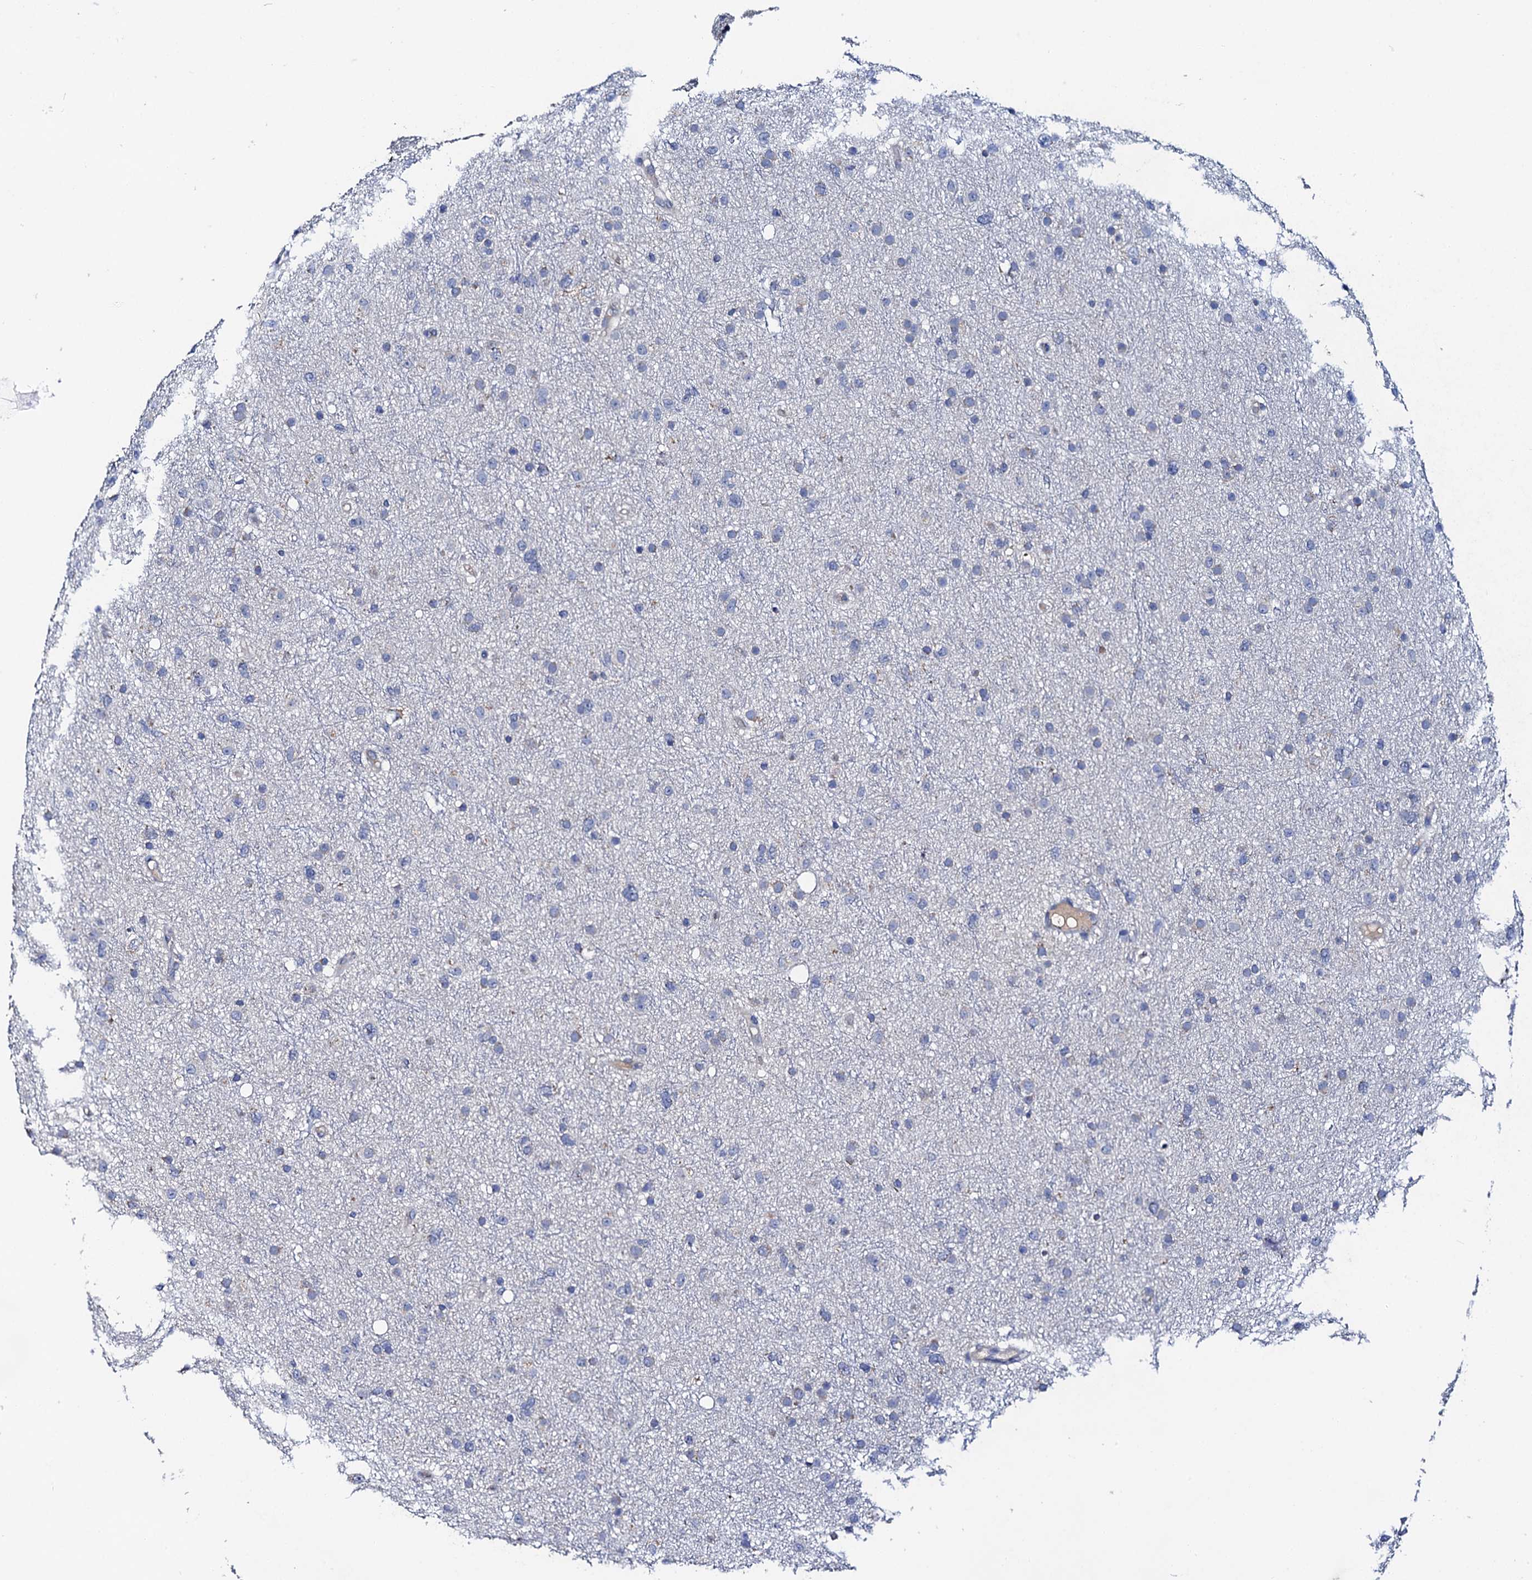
{"staining": {"intensity": "negative", "quantity": "none", "location": "none"}, "tissue": "glioma", "cell_type": "Tumor cells", "image_type": "cancer", "snomed": [{"axis": "morphology", "description": "Glioma, malignant, Low grade"}, {"axis": "topography", "description": "Cerebral cortex"}], "caption": "High power microscopy histopathology image of an immunohistochemistry image of malignant low-grade glioma, revealing no significant staining in tumor cells.", "gene": "MRPL48", "patient": {"sex": "female", "age": 39}}